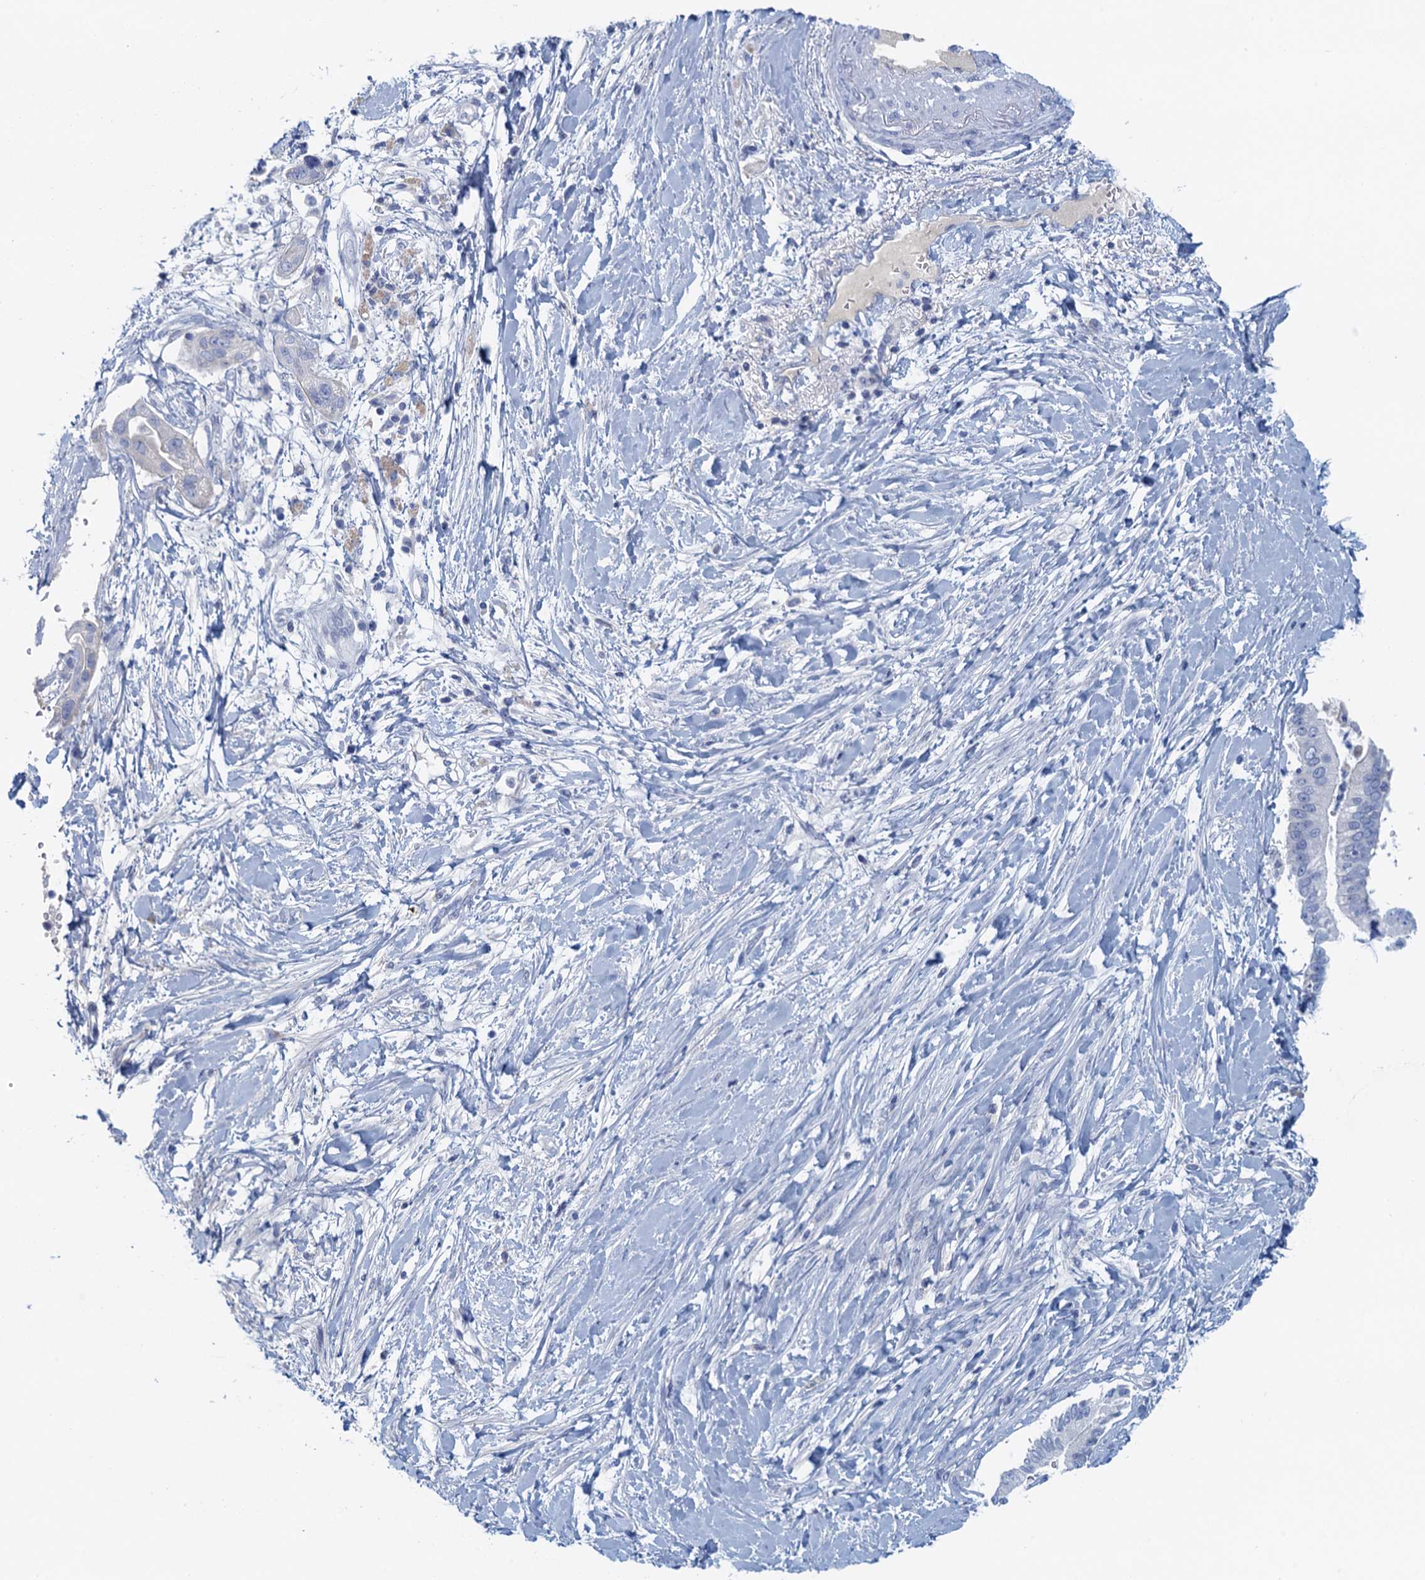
{"staining": {"intensity": "negative", "quantity": "none", "location": "none"}, "tissue": "pancreatic cancer", "cell_type": "Tumor cells", "image_type": "cancer", "snomed": [{"axis": "morphology", "description": "Adenocarcinoma, NOS"}, {"axis": "topography", "description": "Pancreas"}], "caption": "The photomicrograph exhibits no significant staining in tumor cells of adenocarcinoma (pancreatic).", "gene": "CYP51A1", "patient": {"sex": "male", "age": 68}}